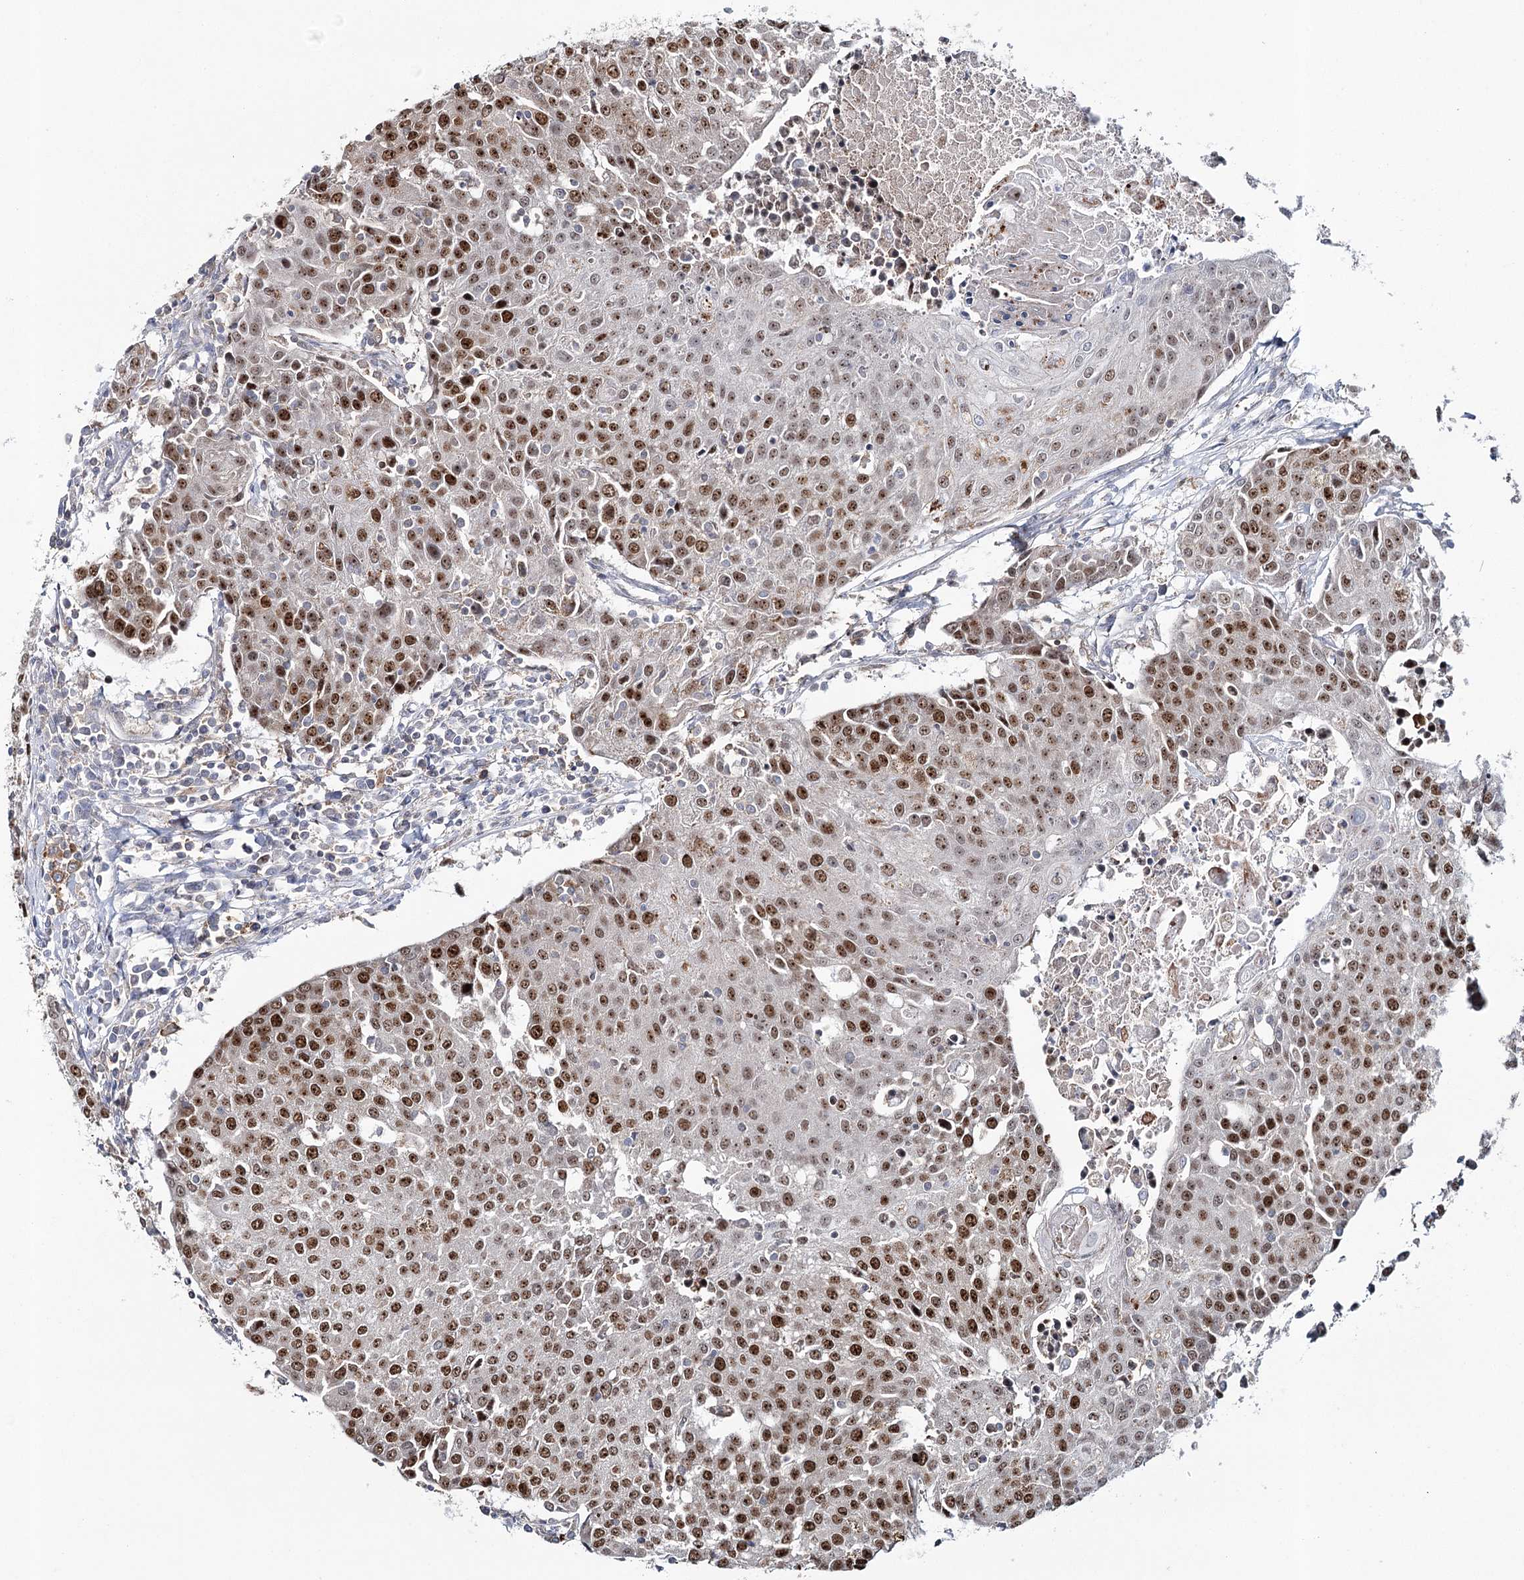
{"staining": {"intensity": "moderate", "quantity": ">75%", "location": "nuclear"}, "tissue": "urothelial cancer", "cell_type": "Tumor cells", "image_type": "cancer", "snomed": [{"axis": "morphology", "description": "Urothelial carcinoma, High grade"}, {"axis": "topography", "description": "Urinary bladder"}], "caption": "Immunohistochemistry image of neoplastic tissue: human urothelial carcinoma (high-grade) stained using IHC reveals medium levels of moderate protein expression localized specifically in the nuclear of tumor cells, appearing as a nuclear brown color.", "gene": "ZC3H8", "patient": {"sex": "female", "age": 85}}